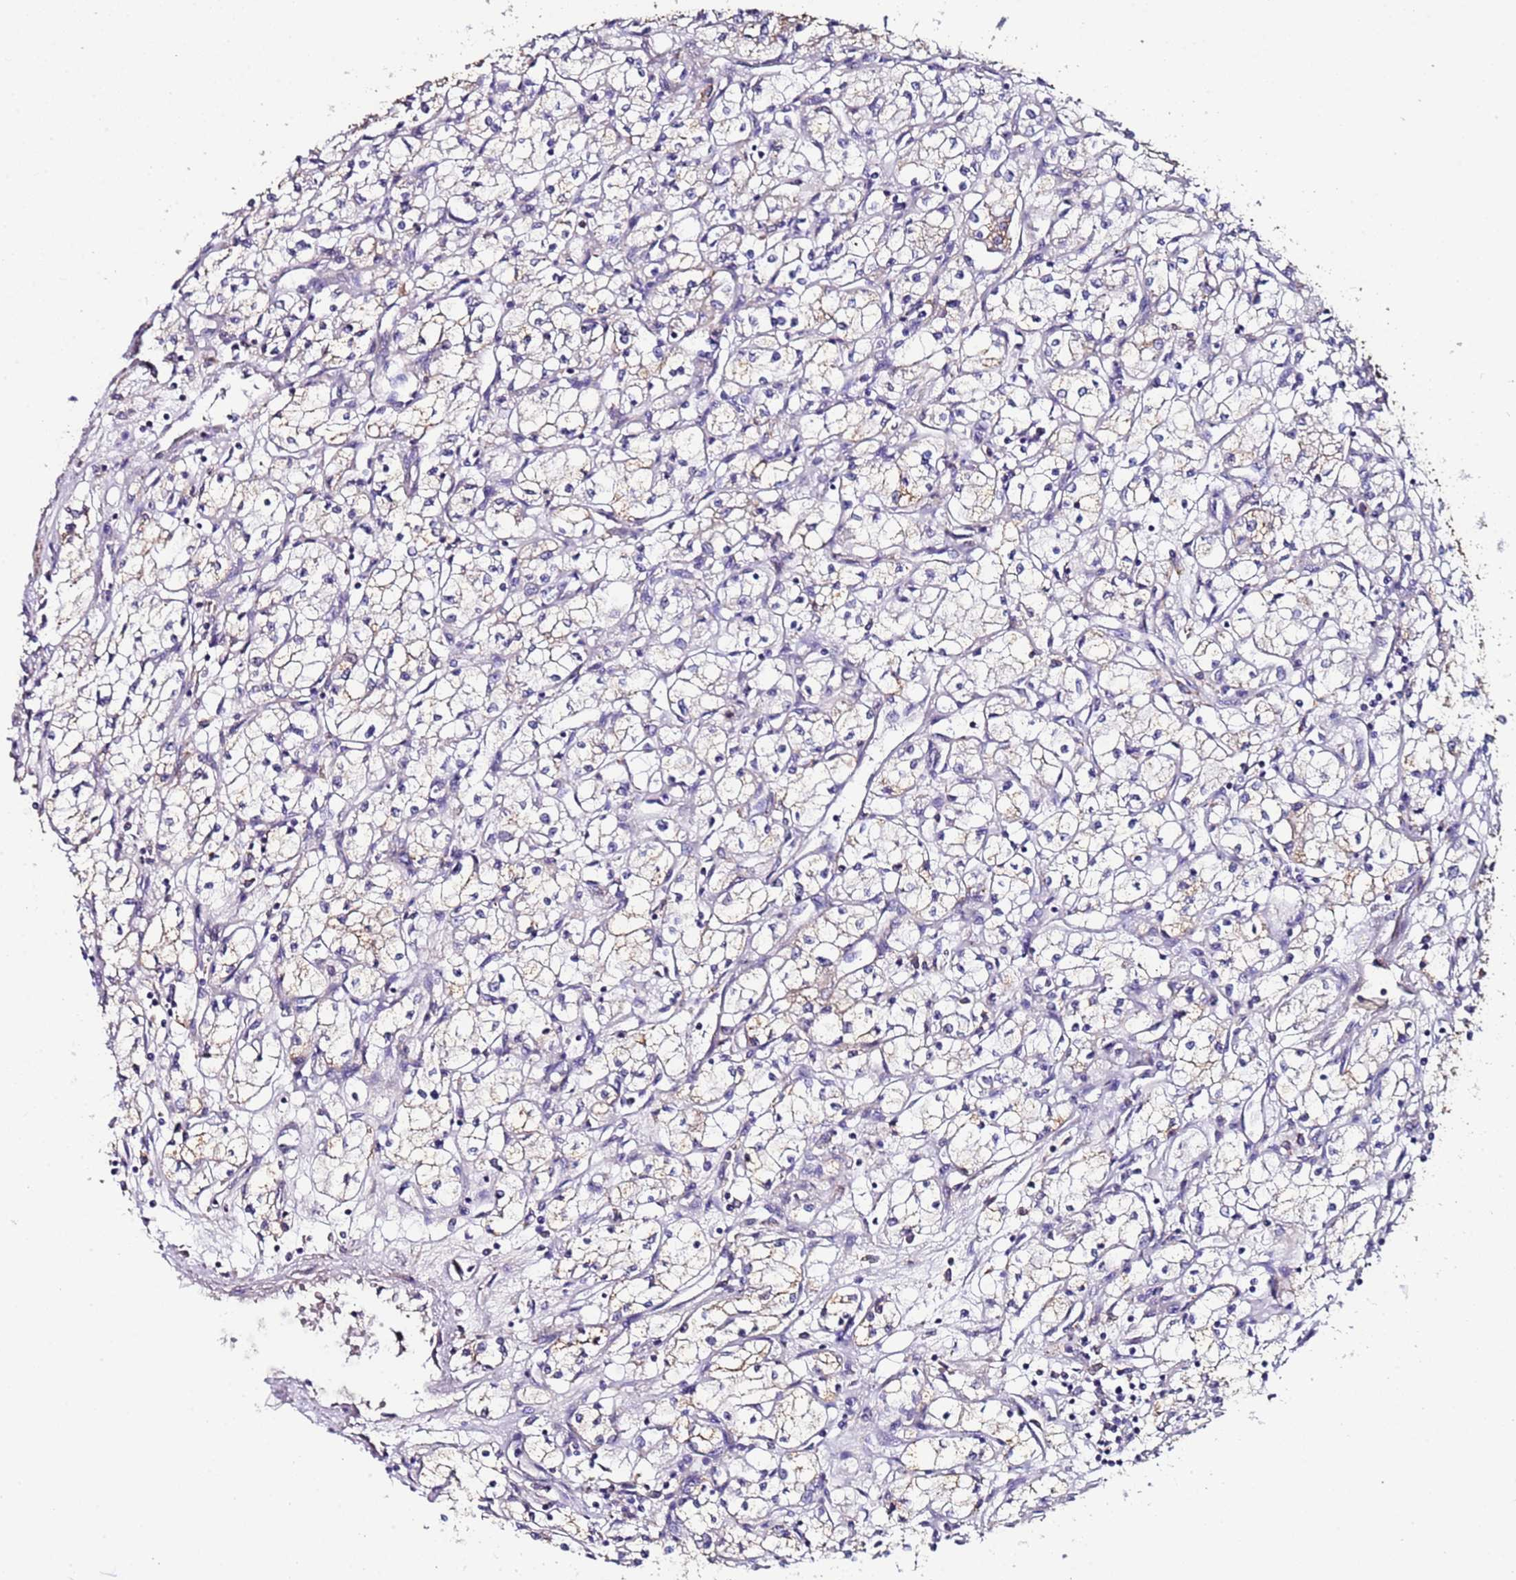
{"staining": {"intensity": "negative", "quantity": "none", "location": "none"}, "tissue": "renal cancer", "cell_type": "Tumor cells", "image_type": "cancer", "snomed": [{"axis": "morphology", "description": "Adenocarcinoma, NOS"}, {"axis": "topography", "description": "Kidney"}], "caption": "Tumor cells are negative for protein expression in human renal cancer.", "gene": "ZNF248", "patient": {"sex": "male", "age": 59}}